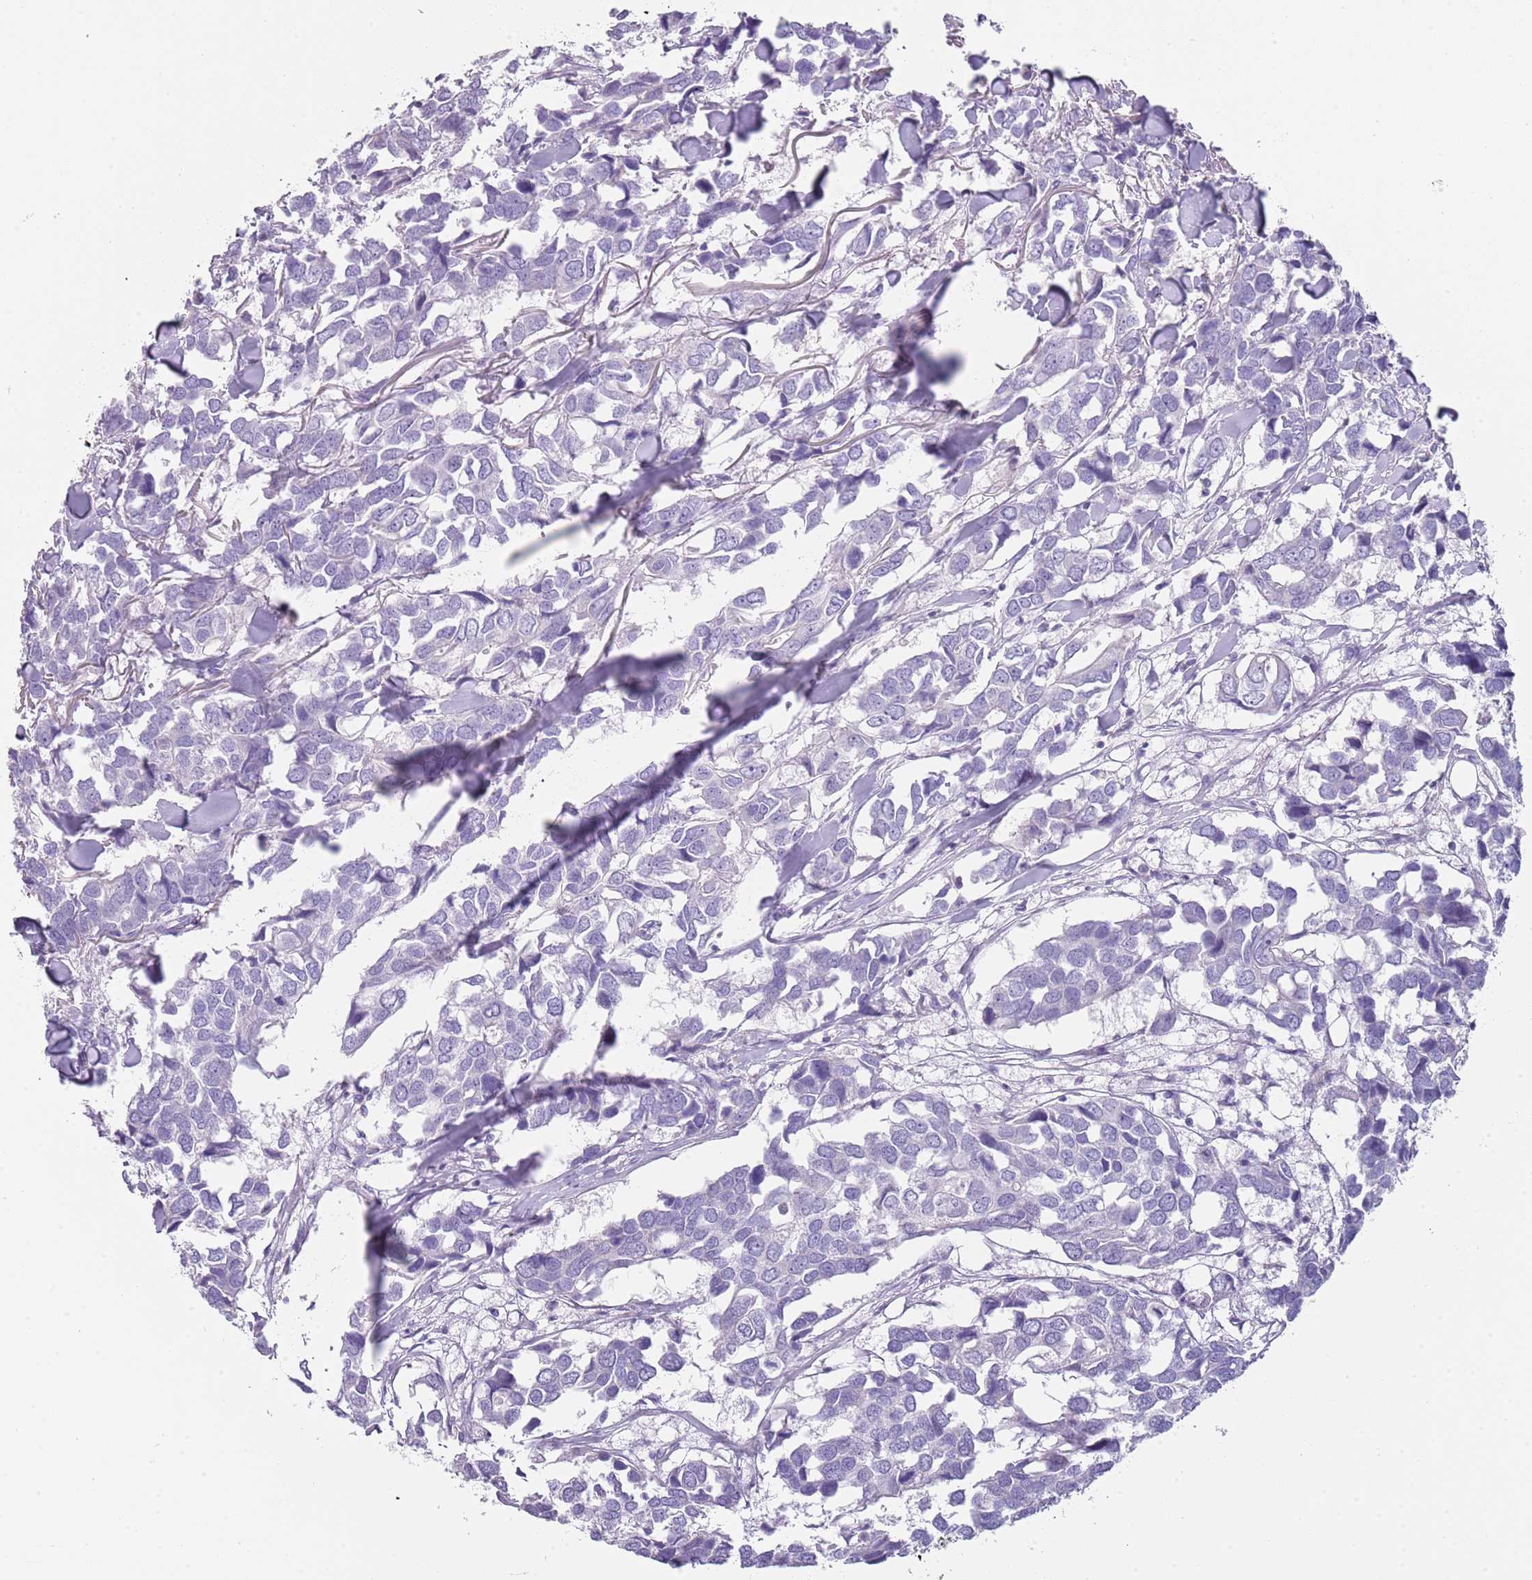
{"staining": {"intensity": "negative", "quantity": "none", "location": "none"}, "tissue": "breast cancer", "cell_type": "Tumor cells", "image_type": "cancer", "snomed": [{"axis": "morphology", "description": "Duct carcinoma"}, {"axis": "topography", "description": "Breast"}], "caption": "DAB immunohistochemical staining of breast infiltrating ductal carcinoma displays no significant expression in tumor cells.", "gene": "NBPF20", "patient": {"sex": "female", "age": 83}}